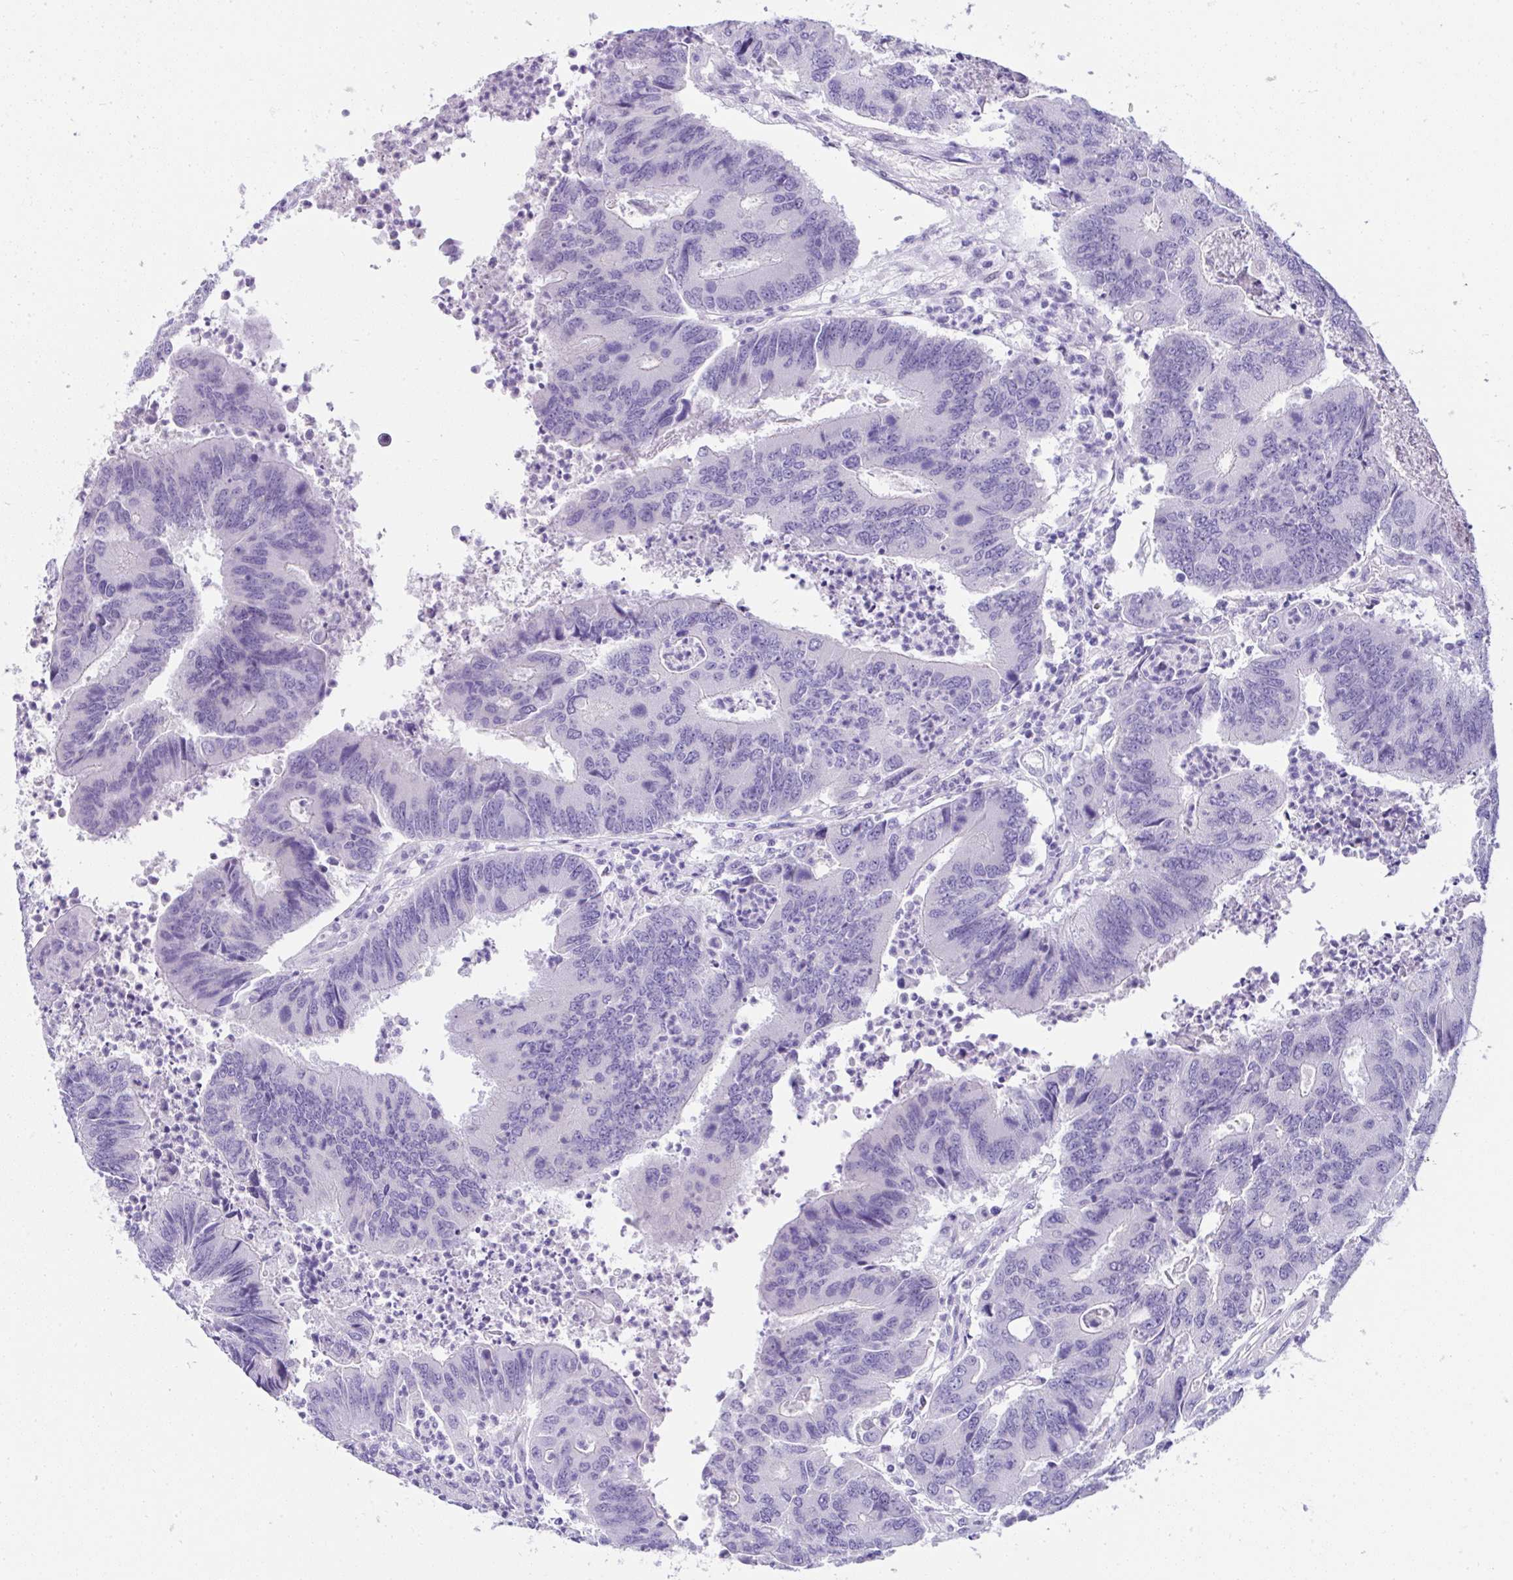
{"staining": {"intensity": "negative", "quantity": "none", "location": "none"}, "tissue": "colorectal cancer", "cell_type": "Tumor cells", "image_type": "cancer", "snomed": [{"axis": "morphology", "description": "Adenocarcinoma, NOS"}, {"axis": "topography", "description": "Colon"}], "caption": "Protein analysis of colorectal adenocarcinoma exhibits no significant staining in tumor cells.", "gene": "RNF183", "patient": {"sex": "female", "age": 67}}